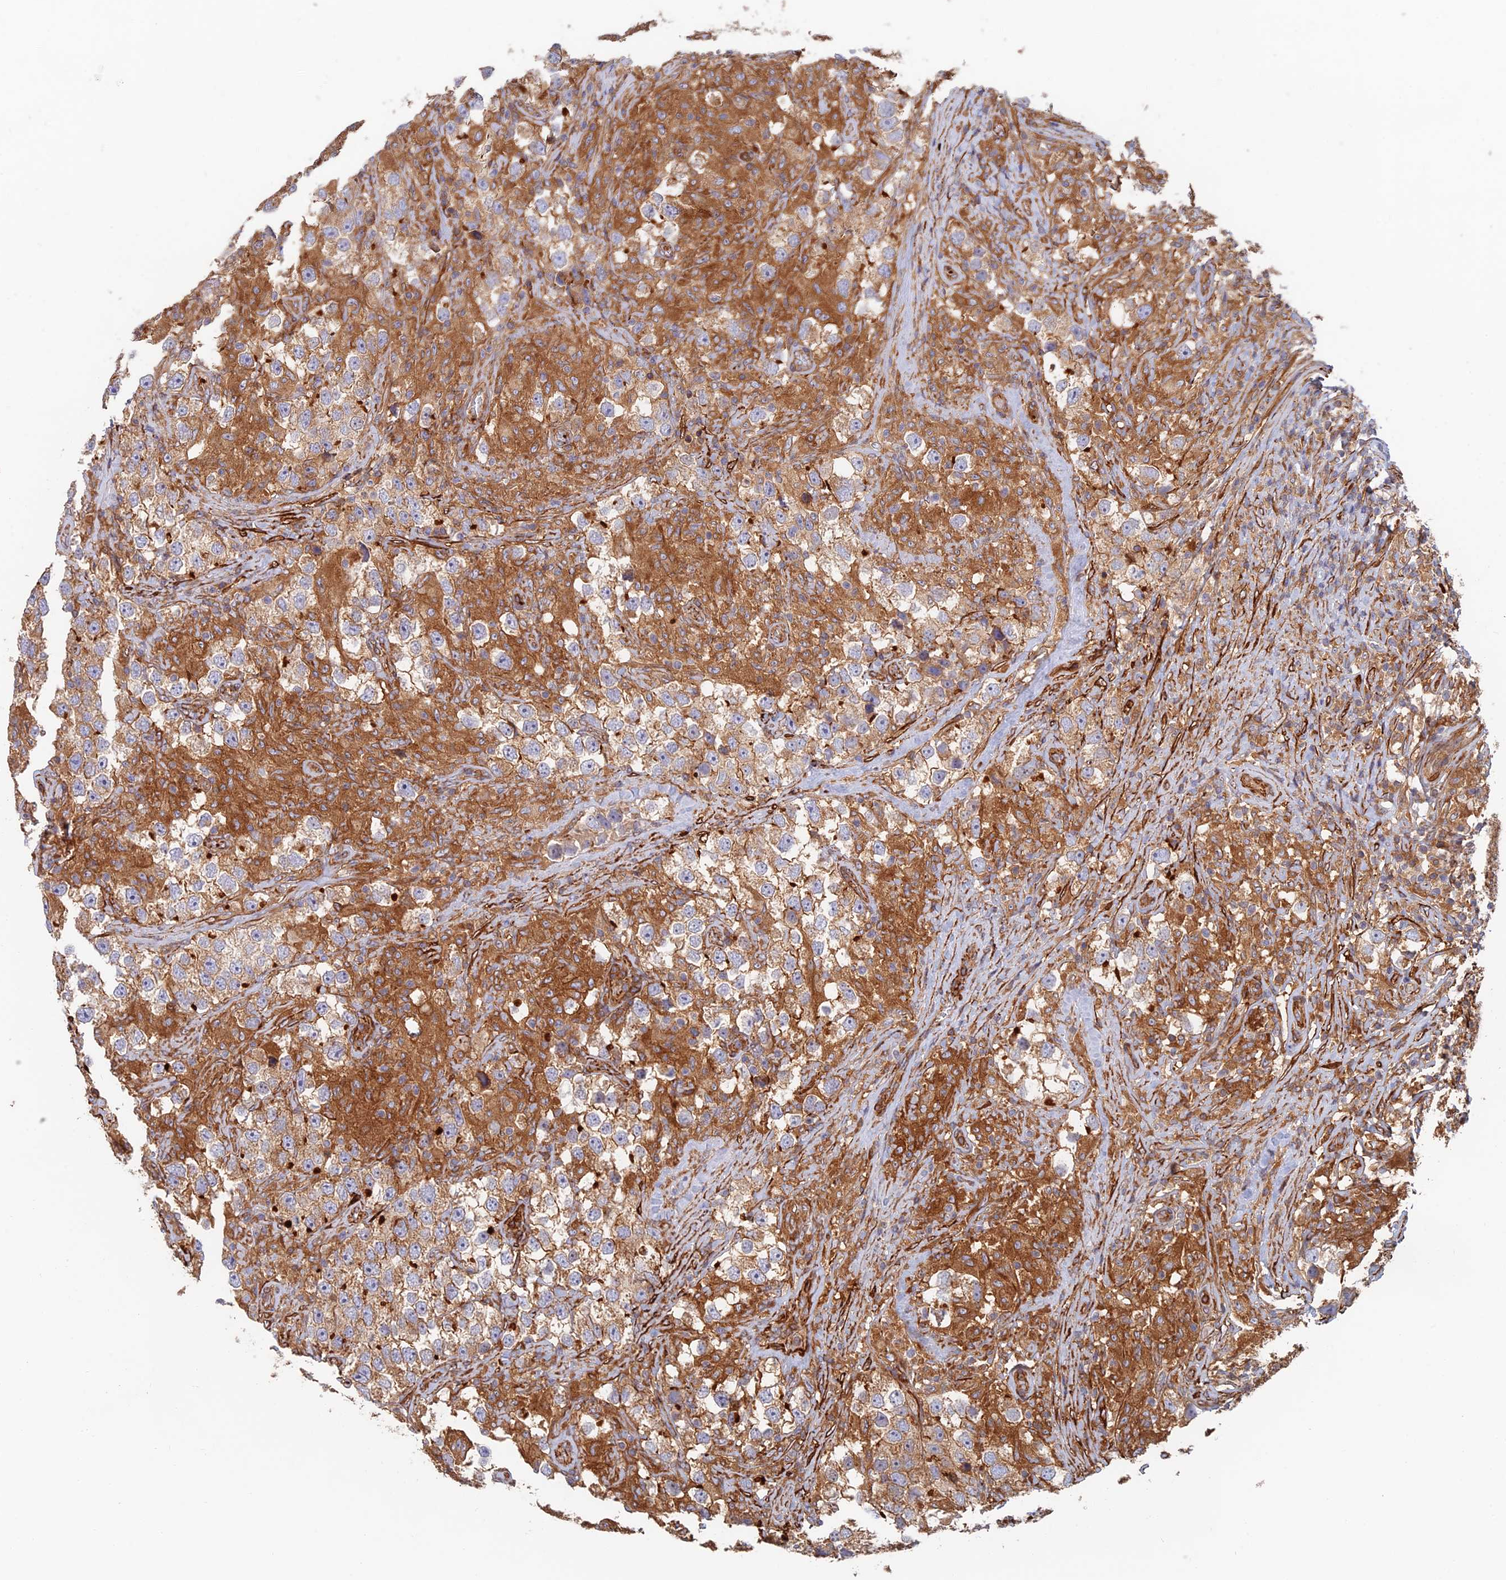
{"staining": {"intensity": "moderate", "quantity": ">75%", "location": "cytoplasmic/membranous"}, "tissue": "testis cancer", "cell_type": "Tumor cells", "image_type": "cancer", "snomed": [{"axis": "morphology", "description": "Seminoma, NOS"}, {"axis": "topography", "description": "Testis"}], "caption": "This image exhibits IHC staining of testis cancer, with medium moderate cytoplasmic/membranous expression in about >75% of tumor cells.", "gene": "PAK4", "patient": {"sex": "male", "age": 46}}